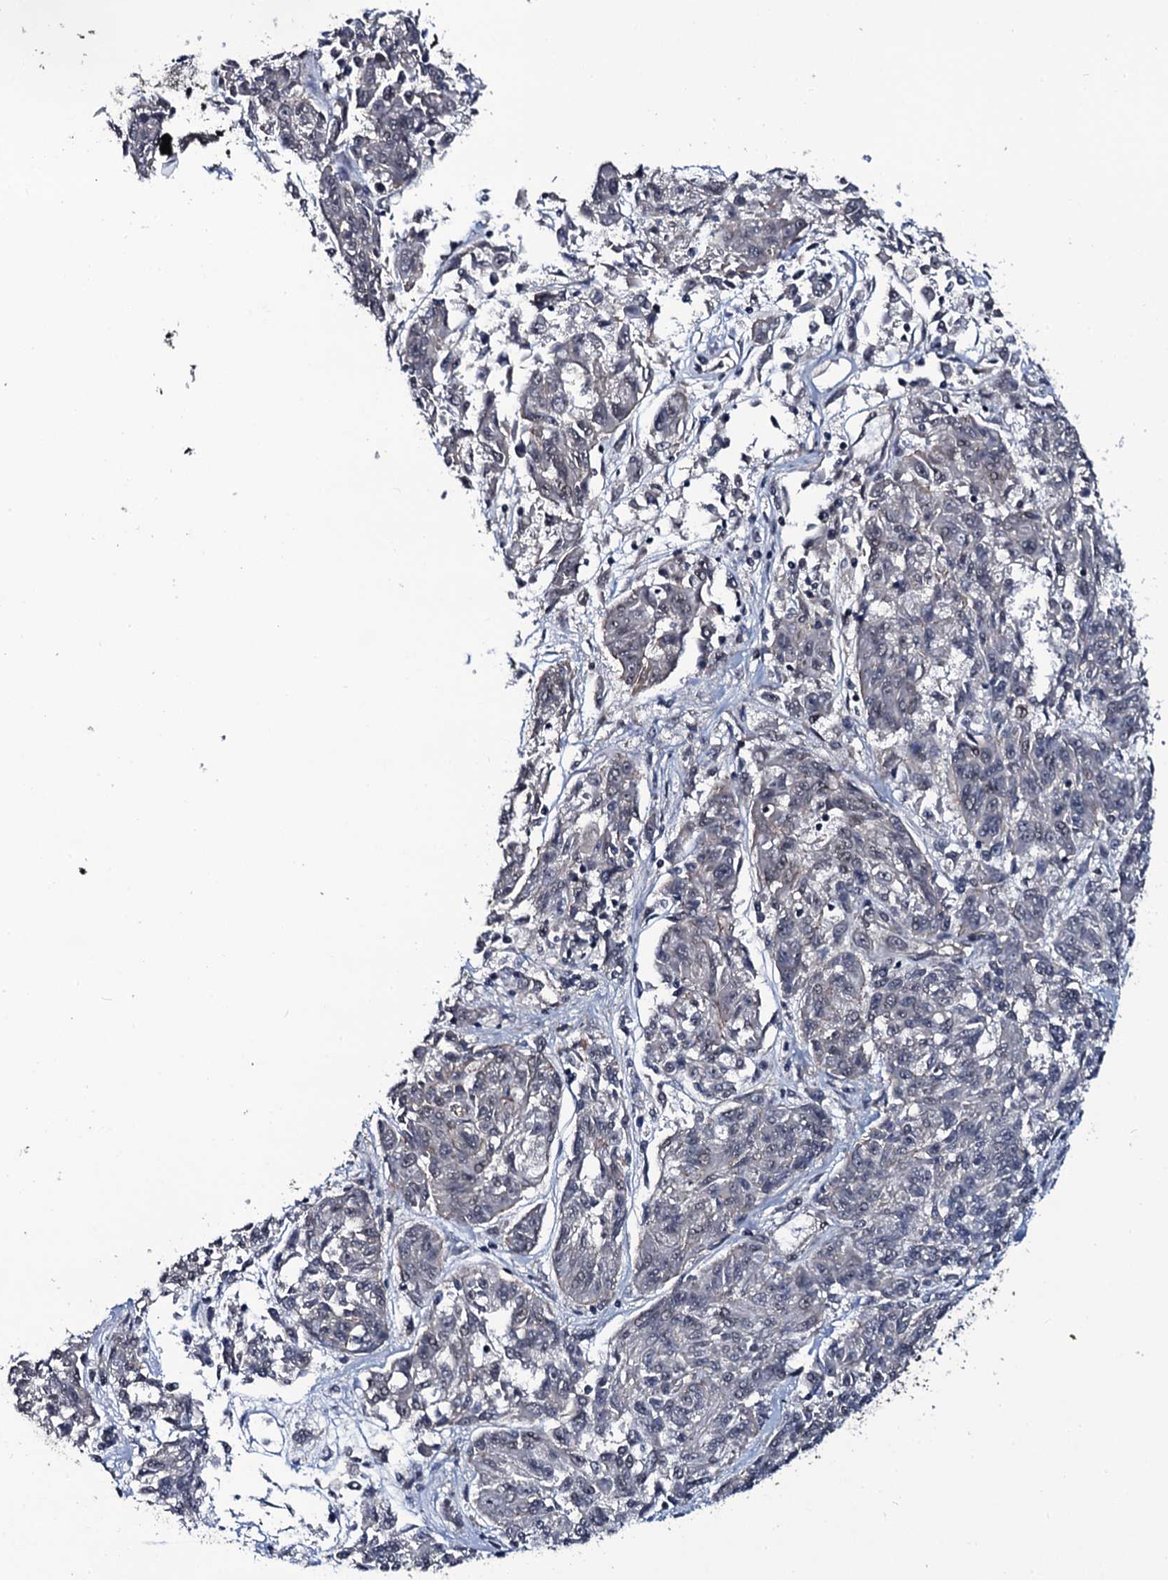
{"staining": {"intensity": "negative", "quantity": "none", "location": "none"}, "tissue": "melanoma", "cell_type": "Tumor cells", "image_type": "cancer", "snomed": [{"axis": "morphology", "description": "Malignant melanoma, NOS"}, {"axis": "topography", "description": "Skin"}], "caption": "High power microscopy histopathology image of an immunohistochemistry (IHC) micrograph of malignant melanoma, revealing no significant staining in tumor cells. (IHC, brightfield microscopy, high magnification).", "gene": "SH2D4B", "patient": {"sex": "male", "age": 53}}